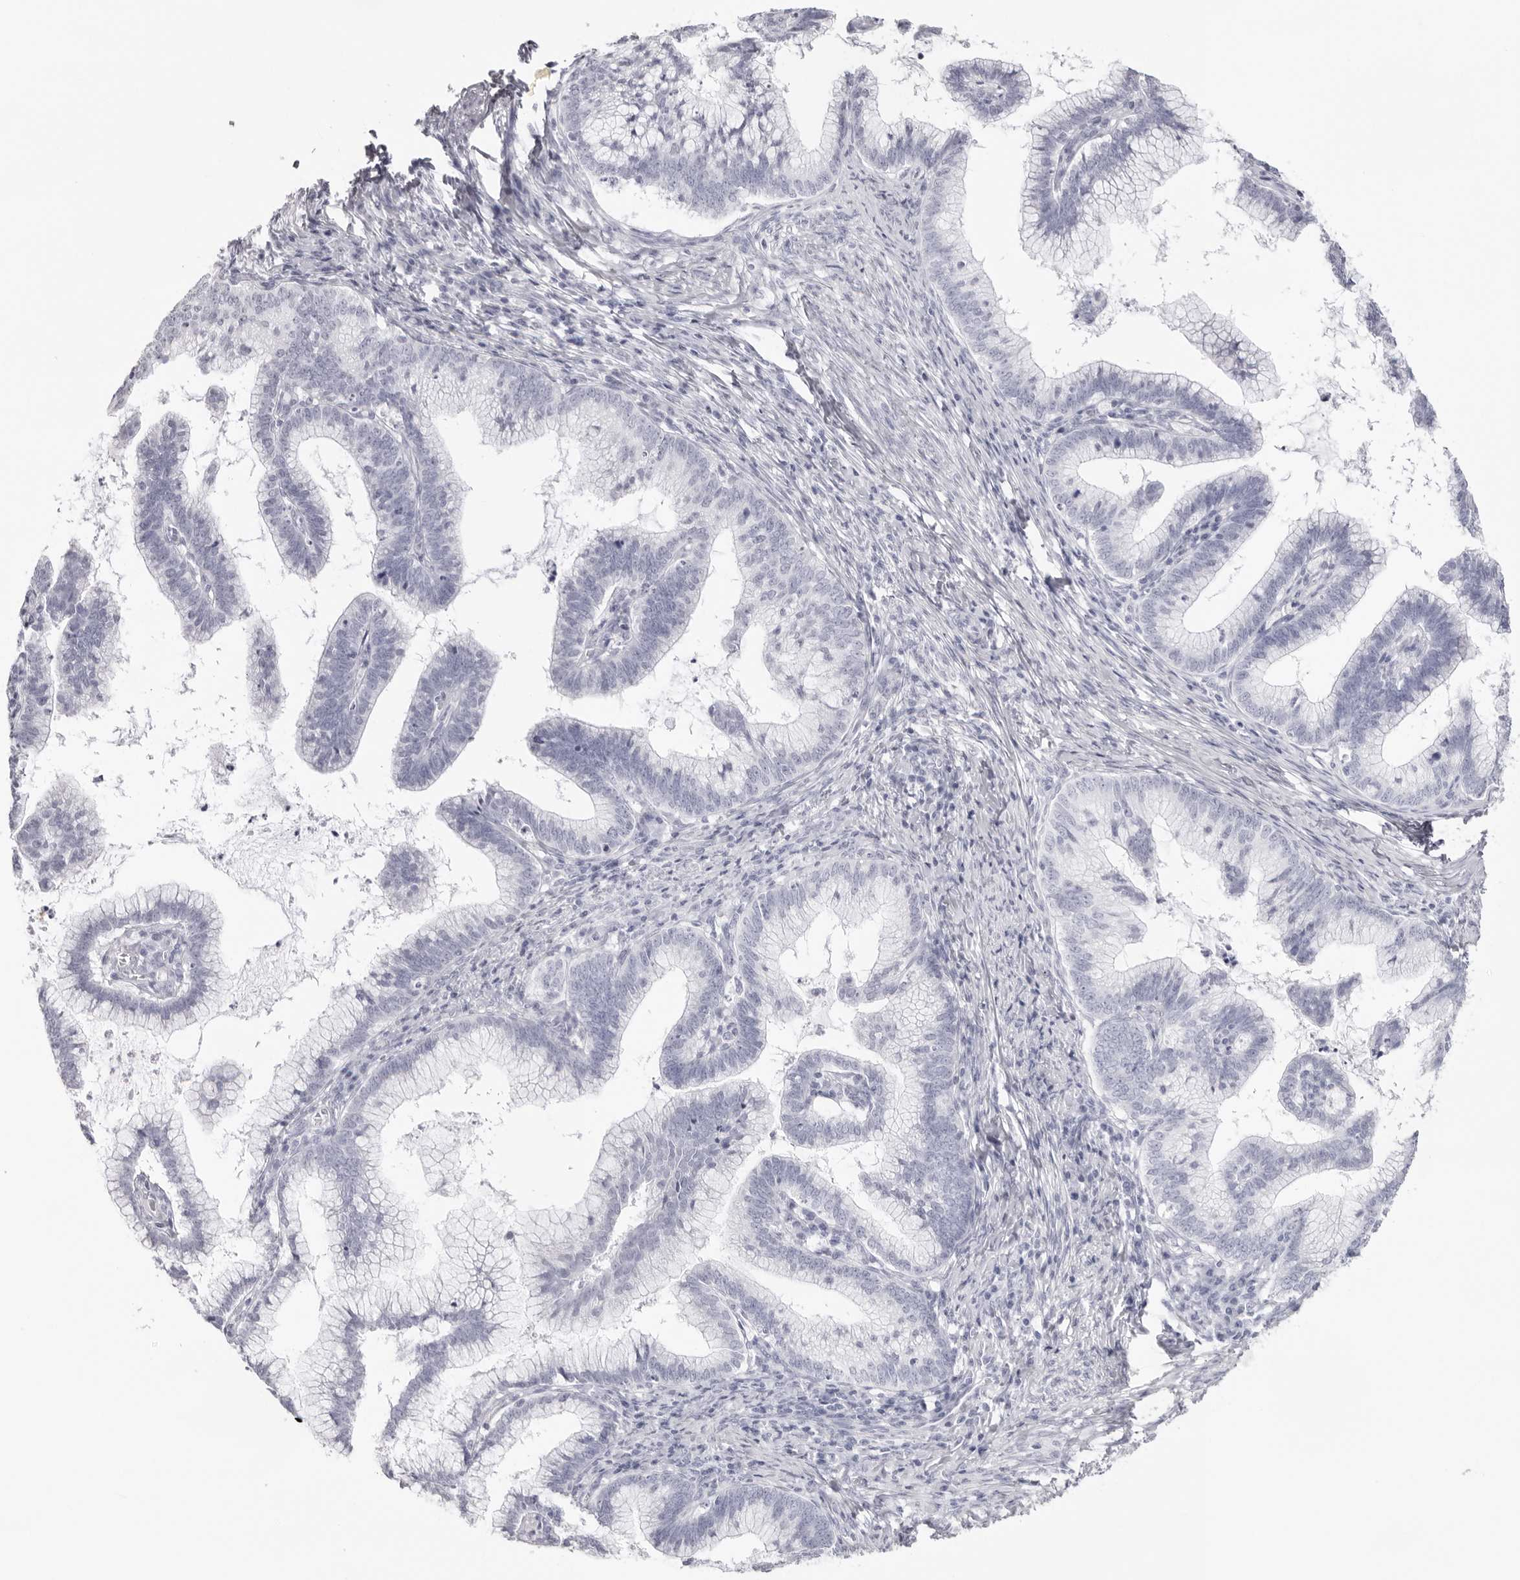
{"staining": {"intensity": "negative", "quantity": "none", "location": "none"}, "tissue": "cervical cancer", "cell_type": "Tumor cells", "image_type": "cancer", "snomed": [{"axis": "morphology", "description": "Adenocarcinoma, NOS"}, {"axis": "topography", "description": "Cervix"}], "caption": "A photomicrograph of human cervical cancer (adenocarcinoma) is negative for staining in tumor cells. Brightfield microscopy of immunohistochemistry stained with DAB (brown) and hematoxylin (blue), captured at high magnification.", "gene": "INSL3", "patient": {"sex": "female", "age": 36}}